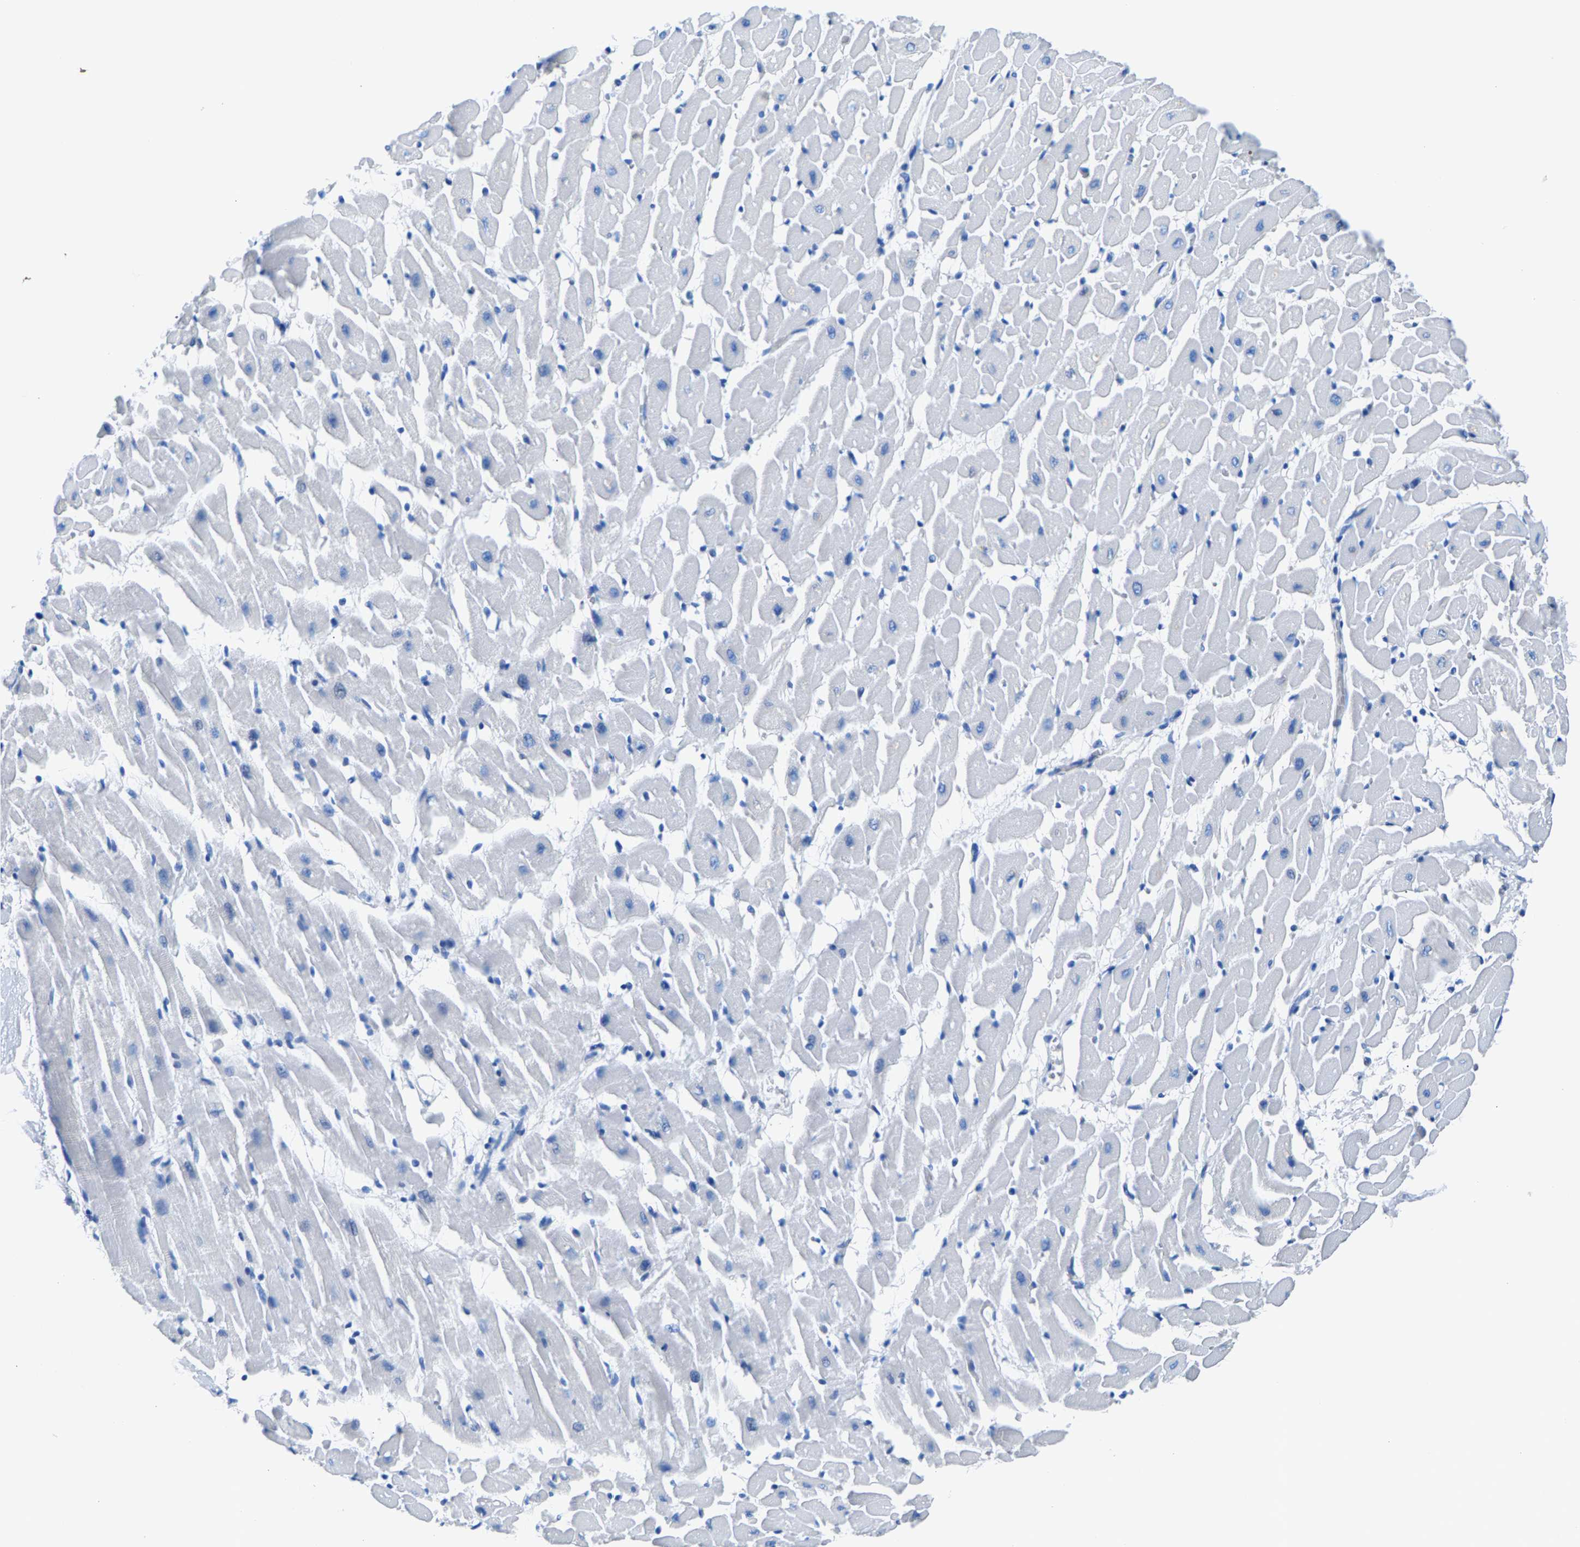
{"staining": {"intensity": "negative", "quantity": "none", "location": "none"}, "tissue": "heart muscle", "cell_type": "Cardiomyocytes", "image_type": "normal", "snomed": [{"axis": "morphology", "description": "Normal tissue, NOS"}, {"axis": "topography", "description": "Heart"}], "caption": "High magnification brightfield microscopy of normal heart muscle stained with DAB (brown) and counterstained with hematoxylin (blue): cardiomyocytes show no significant positivity. (IHC, brightfield microscopy, high magnification).", "gene": "CPS1", "patient": {"sex": "male", "age": 45}}